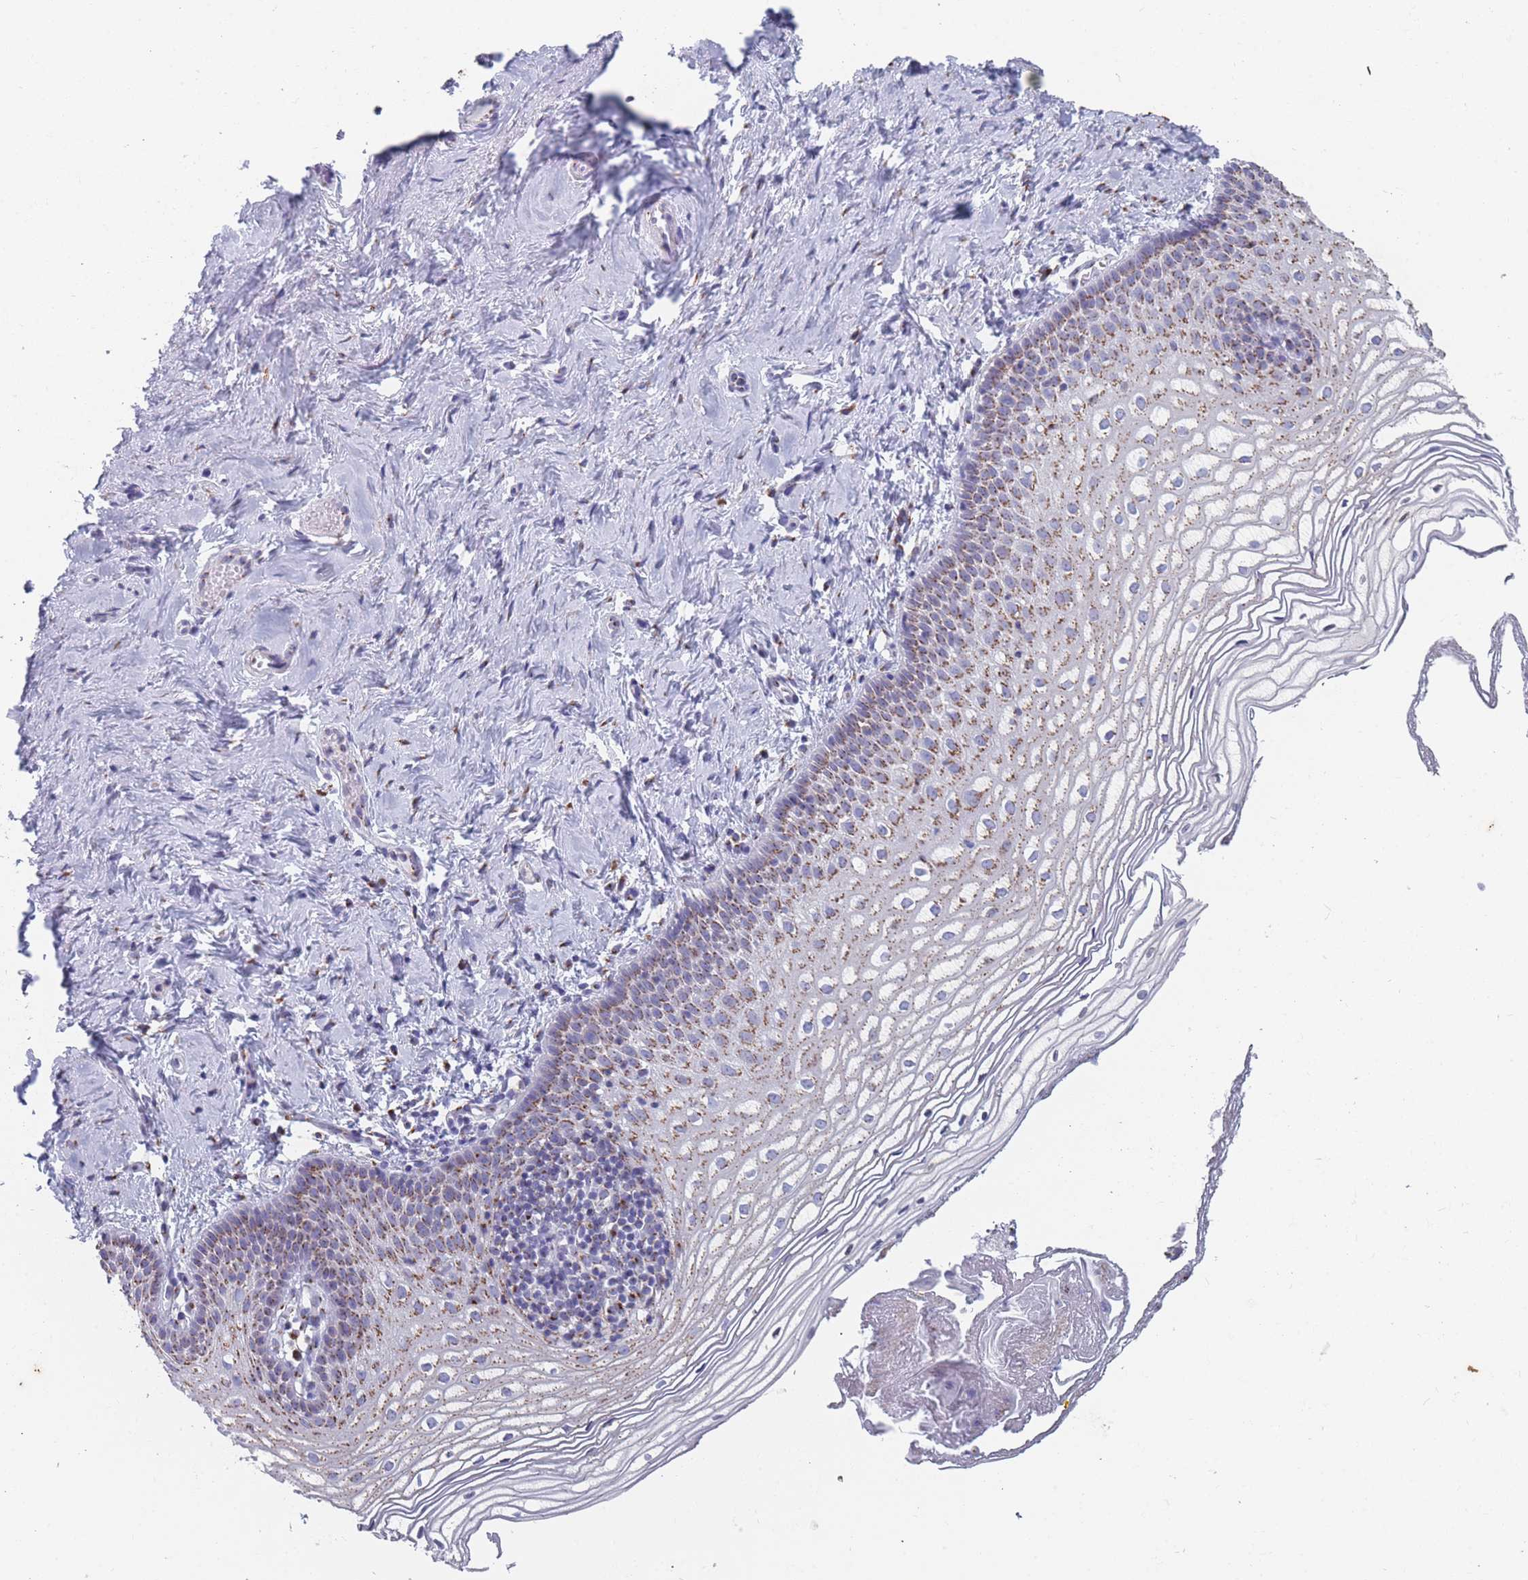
{"staining": {"intensity": "moderate", "quantity": "25%-75%", "location": "cytoplasmic/membranous"}, "tissue": "vagina", "cell_type": "Squamous epithelial cells", "image_type": "normal", "snomed": [{"axis": "morphology", "description": "Normal tissue, NOS"}, {"axis": "topography", "description": "Vagina"}], "caption": "Immunohistochemistry staining of normal vagina, which displays medium levels of moderate cytoplasmic/membranous expression in about 25%-75% of squamous epithelial cells indicating moderate cytoplasmic/membranous protein positivity. The staining was performed using DAB (brown) for protein detection and nuclei were counterstained in hematoxylin (blue).", "gene": "TMED10", "patient": {"sex": "female", "age": 56}}